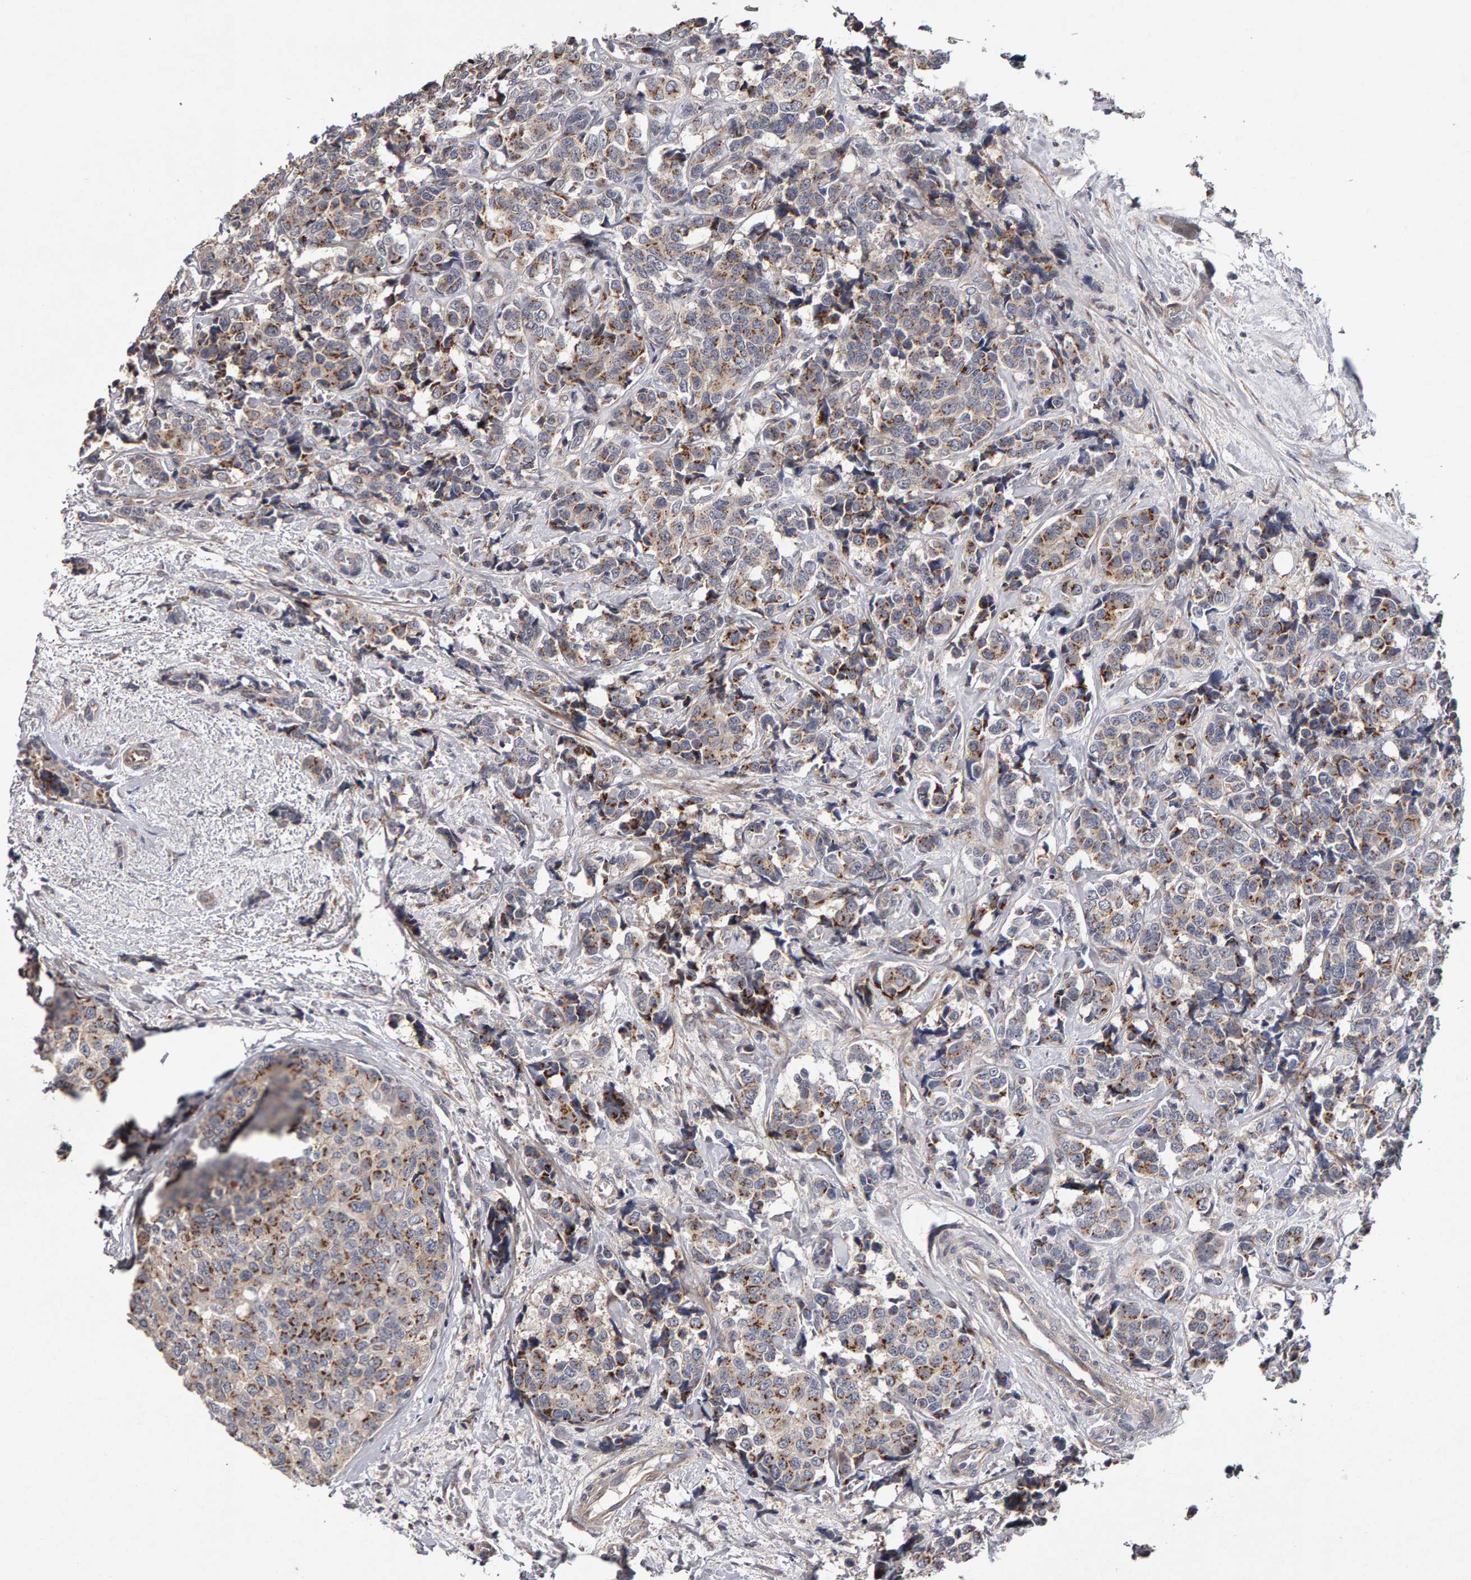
{"staining": {"intensity": "moderate", "quantity": ">75%", "location": "cytoplasmic/membranous"}, "tissue": "breast cancer", "cell_type": "Tumor cells", "image_type": "cancer", "snomed": [{"axis": "morphology", "description": "Normal tissue, NOS"}, {"axis": "morphology", "description": "Duct carcinoma"}, {"axis": "topography", "description": "Breast"}], "caption": "A medium amount of moderate cytoplasmic/membranous expression is present in approximately >75% of tumor cells in invasive ductal carcinoma (breast) tissue. The staining was performed using DAB, with brown indicating positive protein expression. Nuclei are stained blue with hematoxylin.", "gene": "CANT1", "patient": {"sex": "female", "age": 43}}